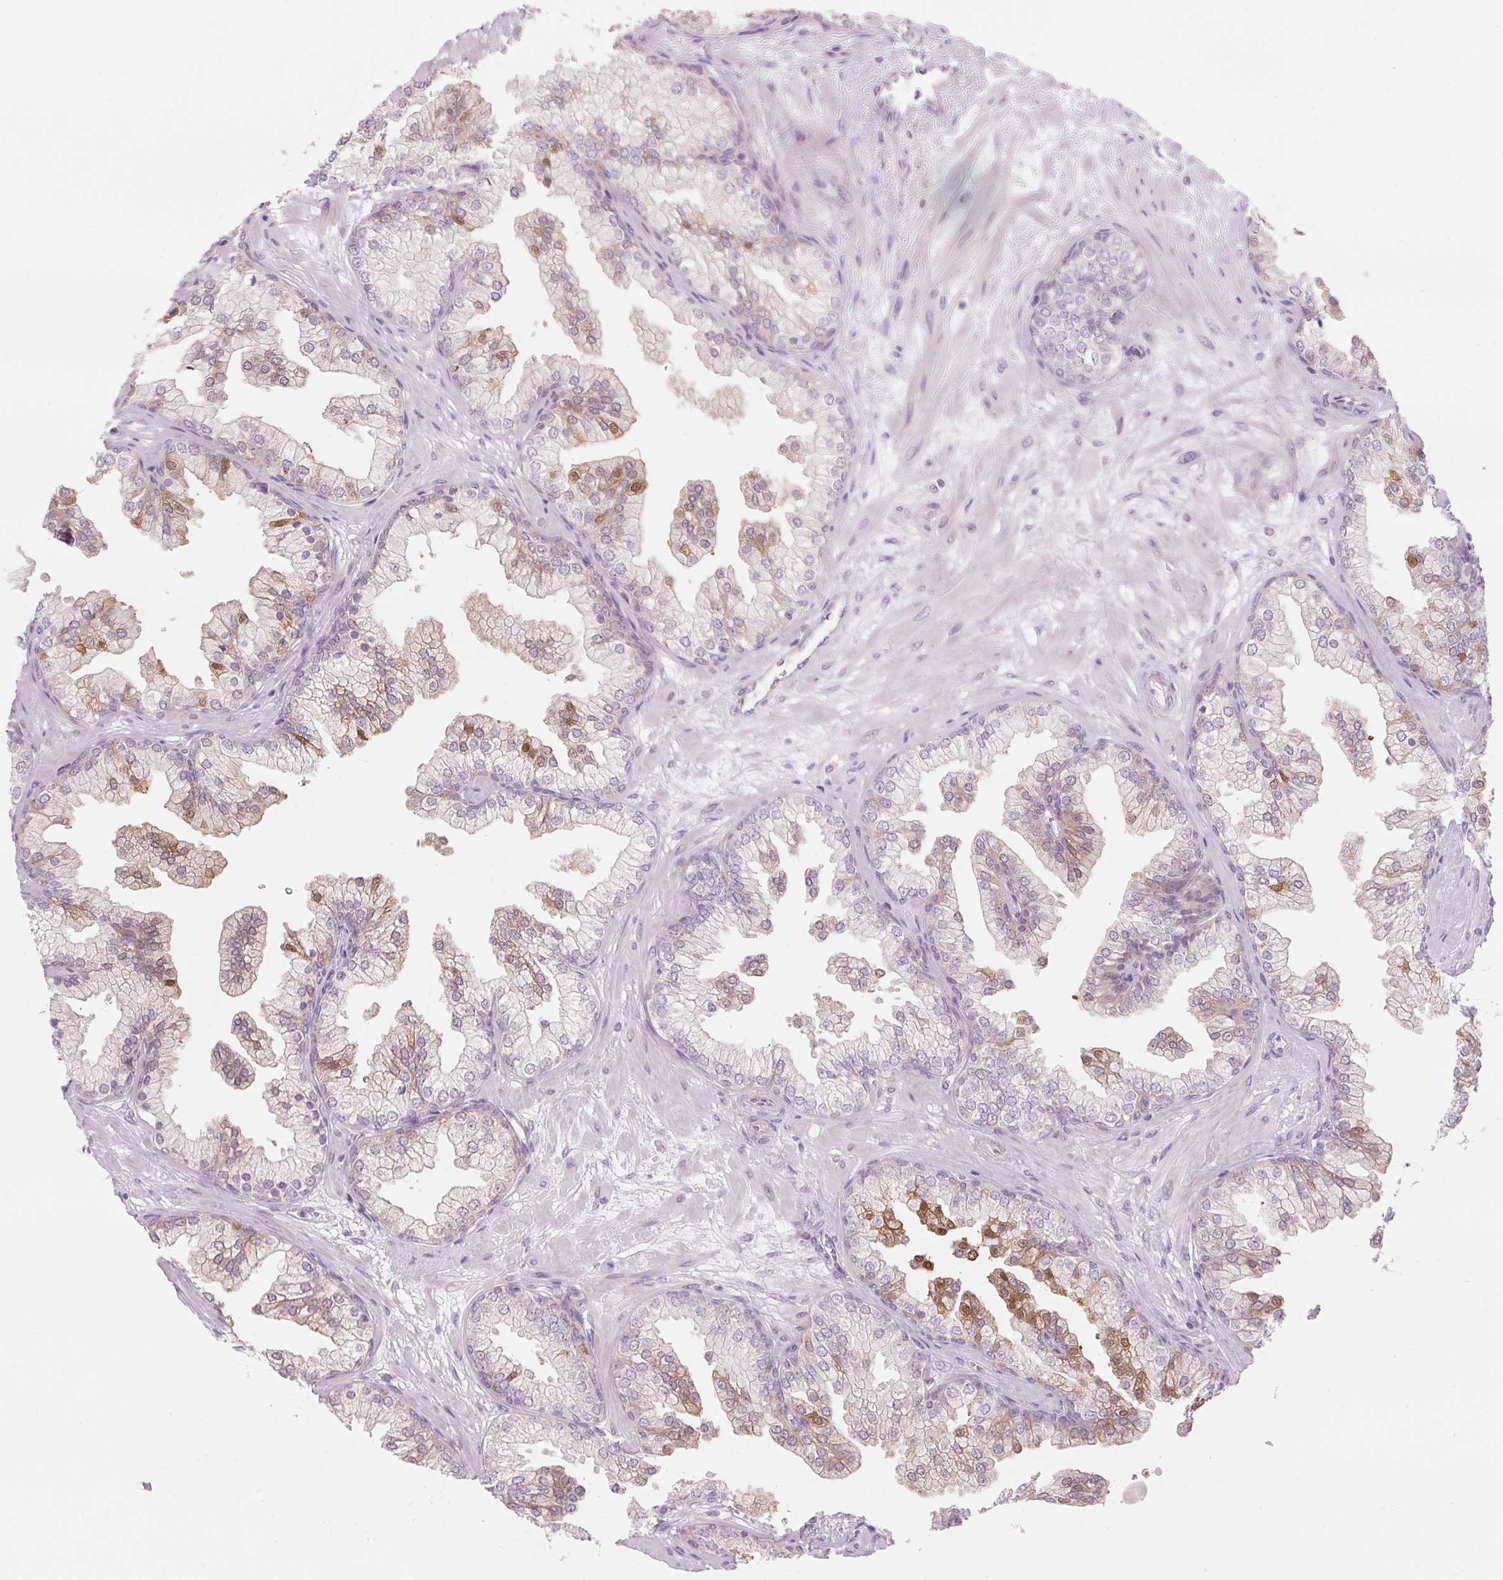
{"staining": {"intensity": "moderate", "quantity": "<25%", "location": "cytoplasmic/membranous"}, "tissue": "prostate", "cell_type": "Glandular cells", "image_type": "normal", "snomed": [{"axis": "morphology", "description": "Normal tissue, NOS"}, {"axis": "topography", "description": "Prostate"}, {"axis": "topography", "description": "Peripheral nerve tissue"}], "caption": "Immunohistochemistry (IHC) photomicrograph of normal prostate stained for a protein (brown), which displays low levels of moderate cytoplasmic/membranous staining in approximately <25% of glandular cells.", "gene": "GNMT", "patient": {"sex": "male", "age": 61}}